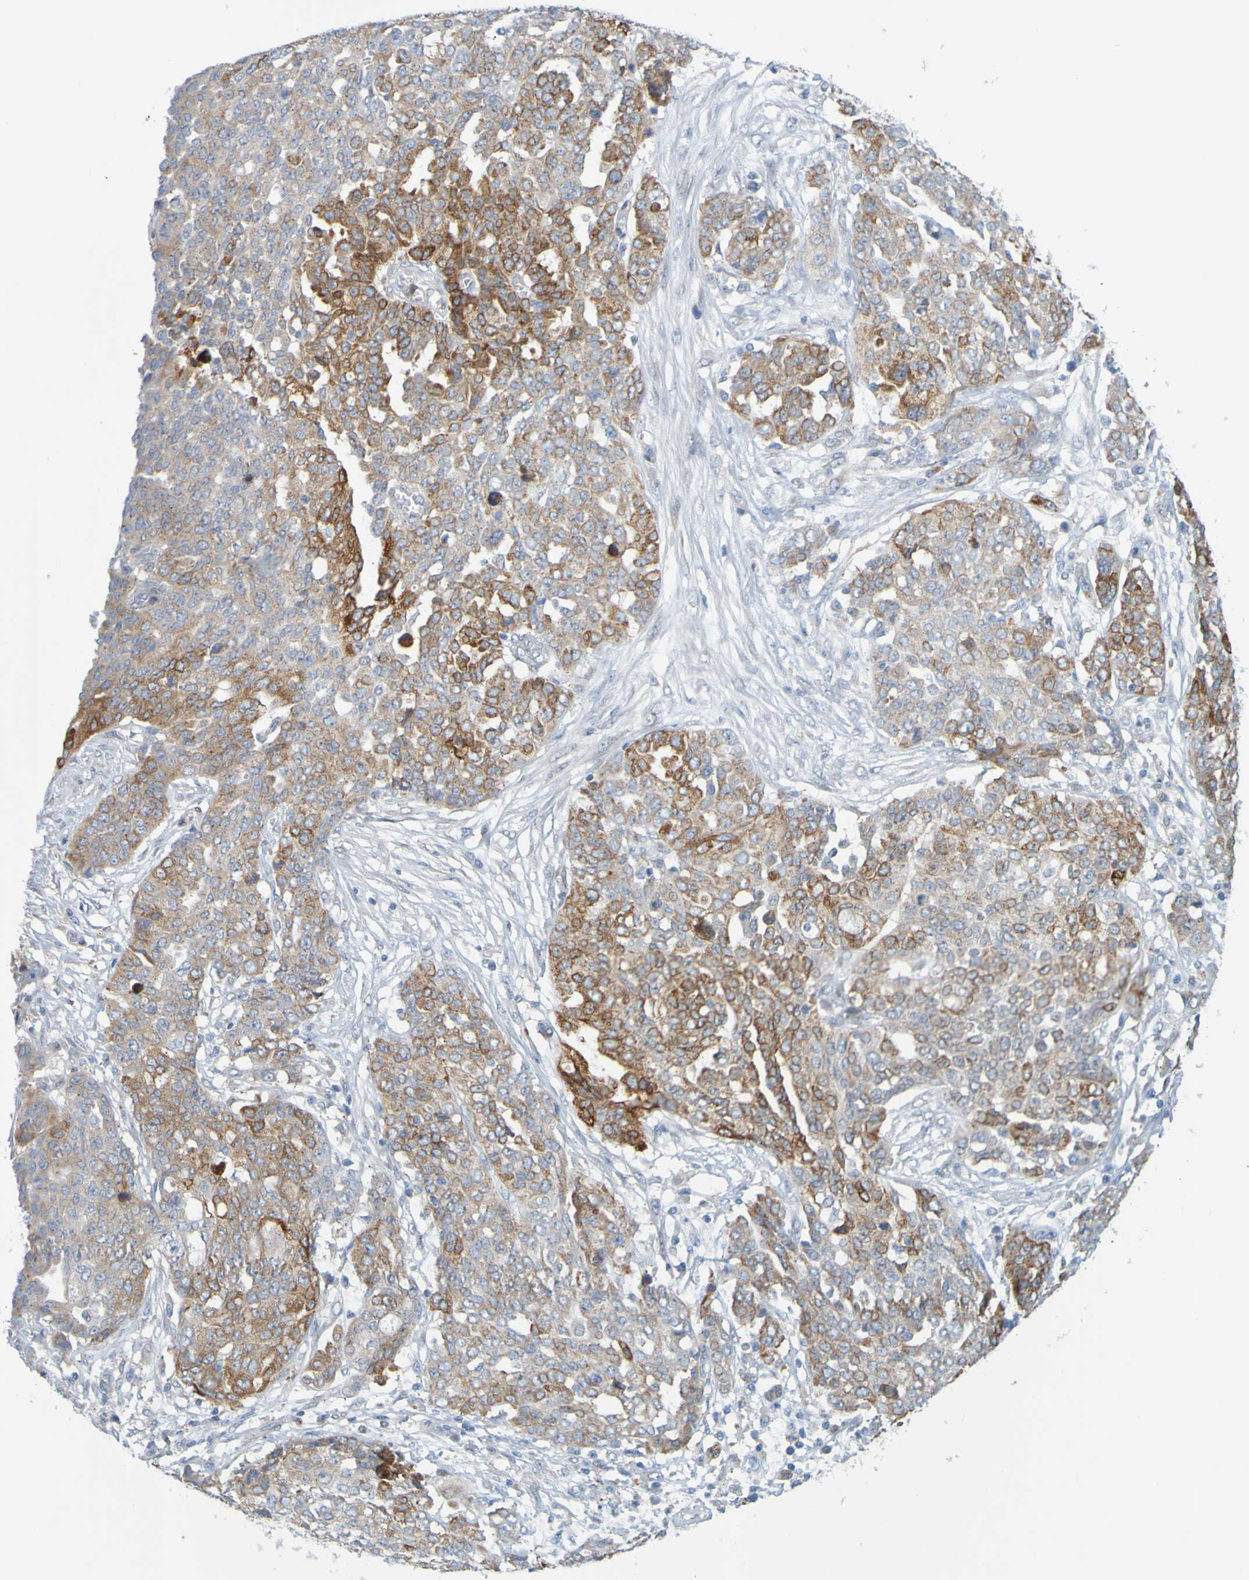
{"staining": {"intensity": "moderate", "quantity": "25%-75%", "location": "cytoplasmic/membranous"}, "tissue": "ovarian cancer", "cell_type": "Tumor cells", "image_type": "cancer", "snomed": [{"axis": "morphology", "description": "Cystadenocarcinoma, serous, NOS"}, {"axis": "topography", "description": "Soft tissue"}, {"axis": "topography", "description": "Ovary"}], "caption": "Serous cystadenocarcinoma (ovarian) was stained to show a protein in brown. There is medium levels of moderate cytoplasmic/membranous expression in about 25%-75% of tumor cells. (Stains: DAB (3,3'-diaminobenzidine) in brown, nuclei in blue, Microscopy: brightfield microscopy at high magnification).", "gene": "MAG", "patient": {"sex": "female", "age": 57}}